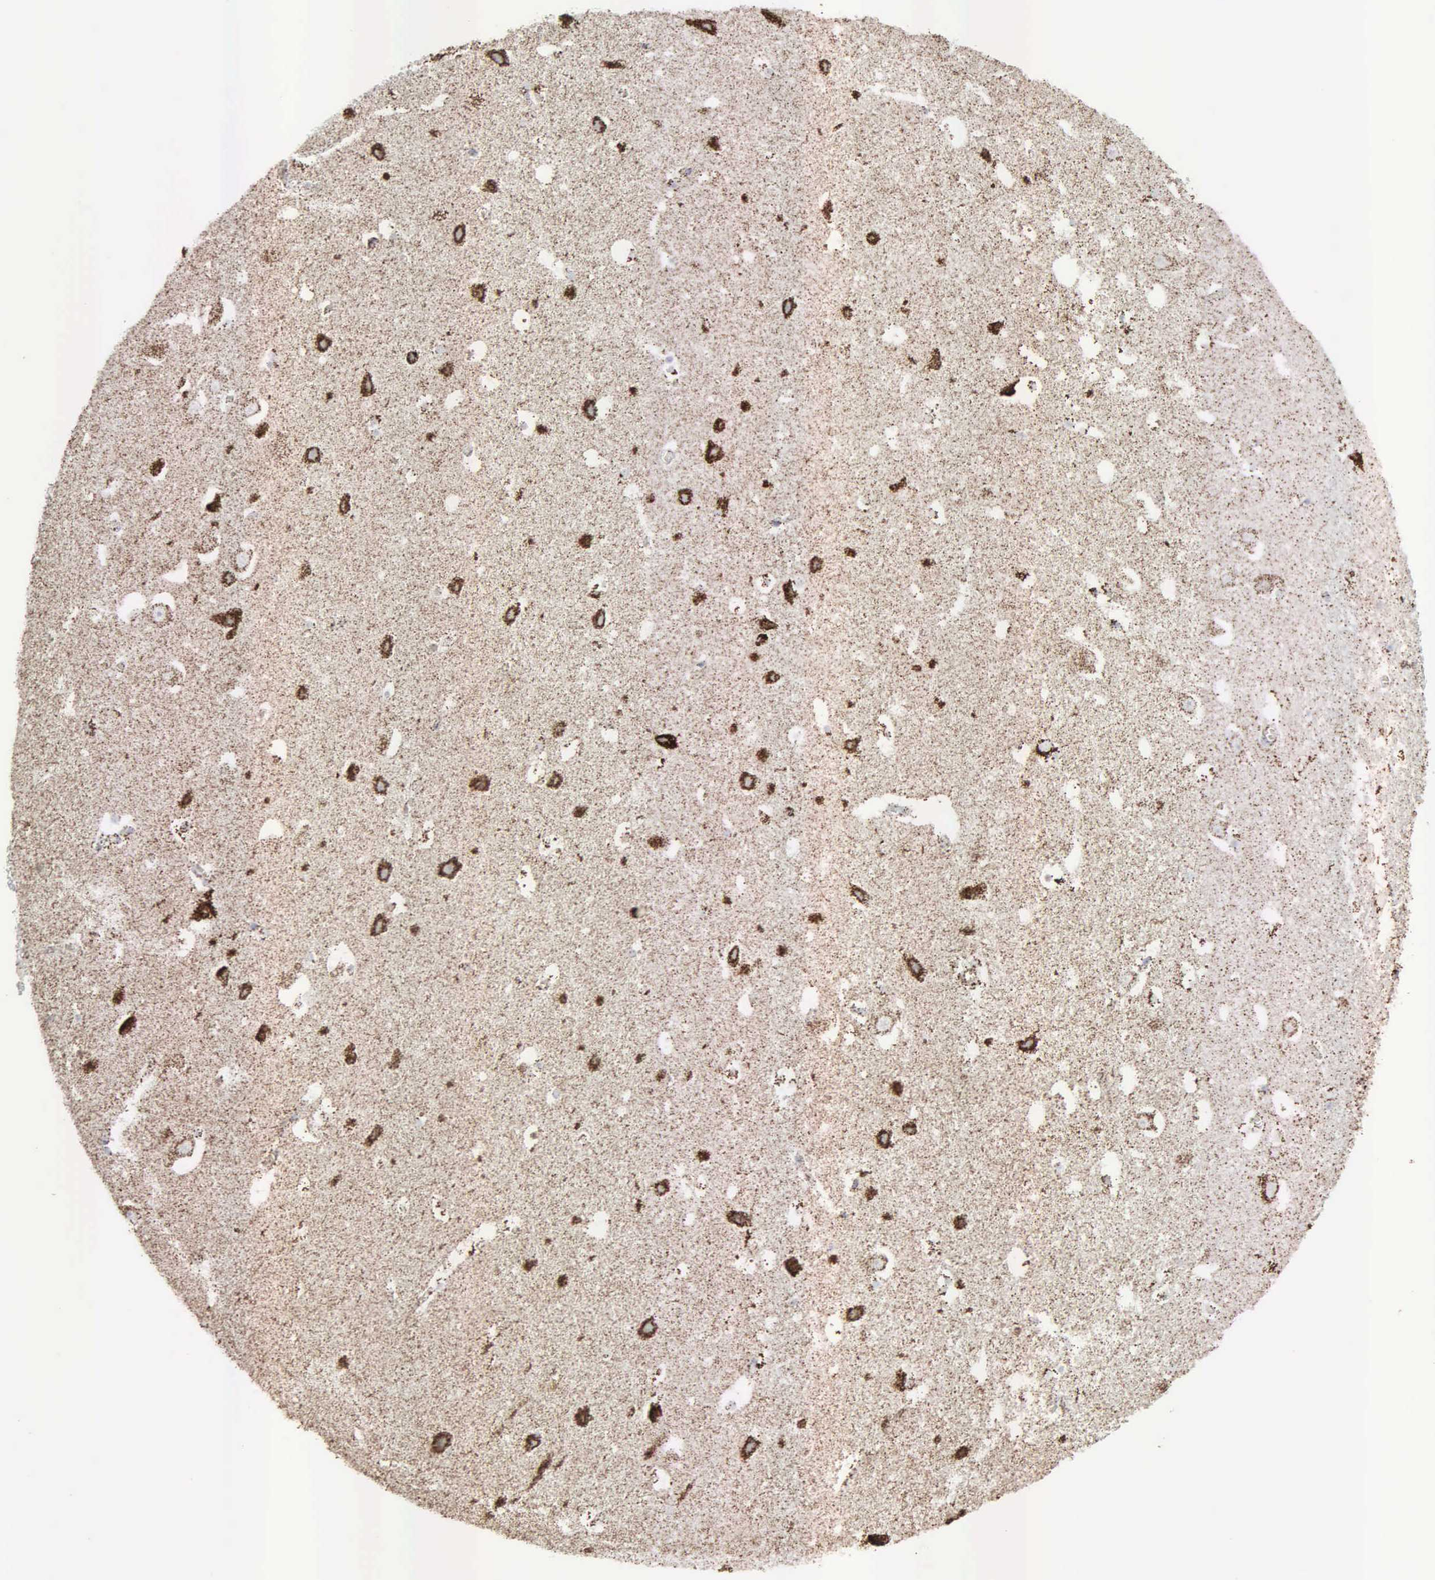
{"staining": {"intensity": "moderate", "quantity": ">75%", "location": "cytoplasmic/membranous"}, "tissue": "hippocampus", "cell_type": "Glial cells", "image_type": "normal", "snomed": [{"axis": "morphology", "description": "Normal tissue, NOS"}, {"axis": "topography", "description": "Hippocampus"}], "caption": "Protein staining of unremarkable hippocampus shows moderate cytoplasmic/membranous staining in about >75% of glial cells.", "gene": "HSPA9", "patient": {"sex": "male", "age": 45}}